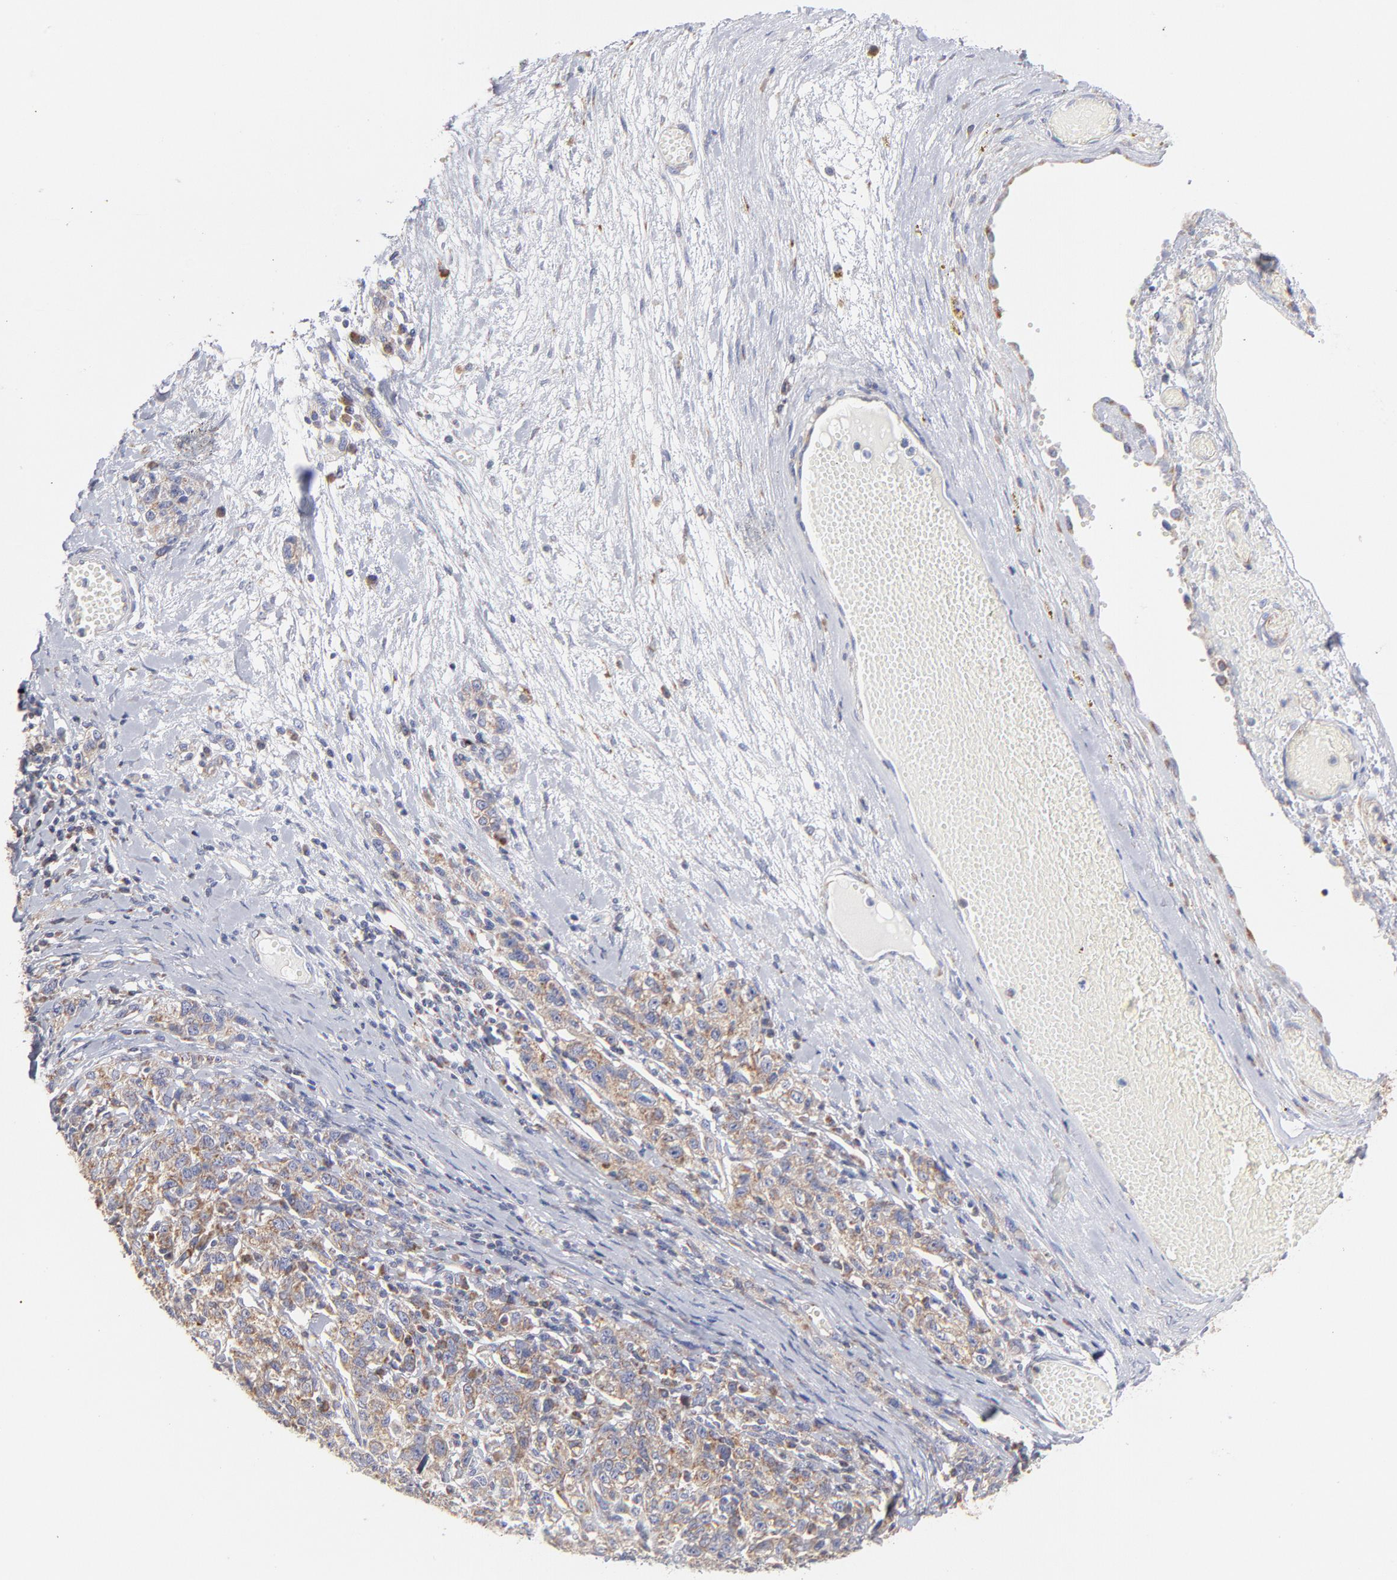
{"staining": {"intensity": "weak", "quantity": ">75%", "location": "cytoplasmic/membranous"}, "tissue": "ovarian cancer", "cell_type": "Tumor cells", "image_type": "cancer", "snomed": [{"axis": "morphology", "description": "Cystadenocarcinoma, serous, NOS"}, {"axis": "topography", "description": "Ovary"}], "caption": "Immunohistochemical staining of human ovarian cancer (serous cystadenocarcinoma) displays low levels of weak cytoplasmic/membranous protein positivity in approximately >75% of tumor cells.", "gene": "TIMM8A", "patient": {"sex": "female", "age": 71}}